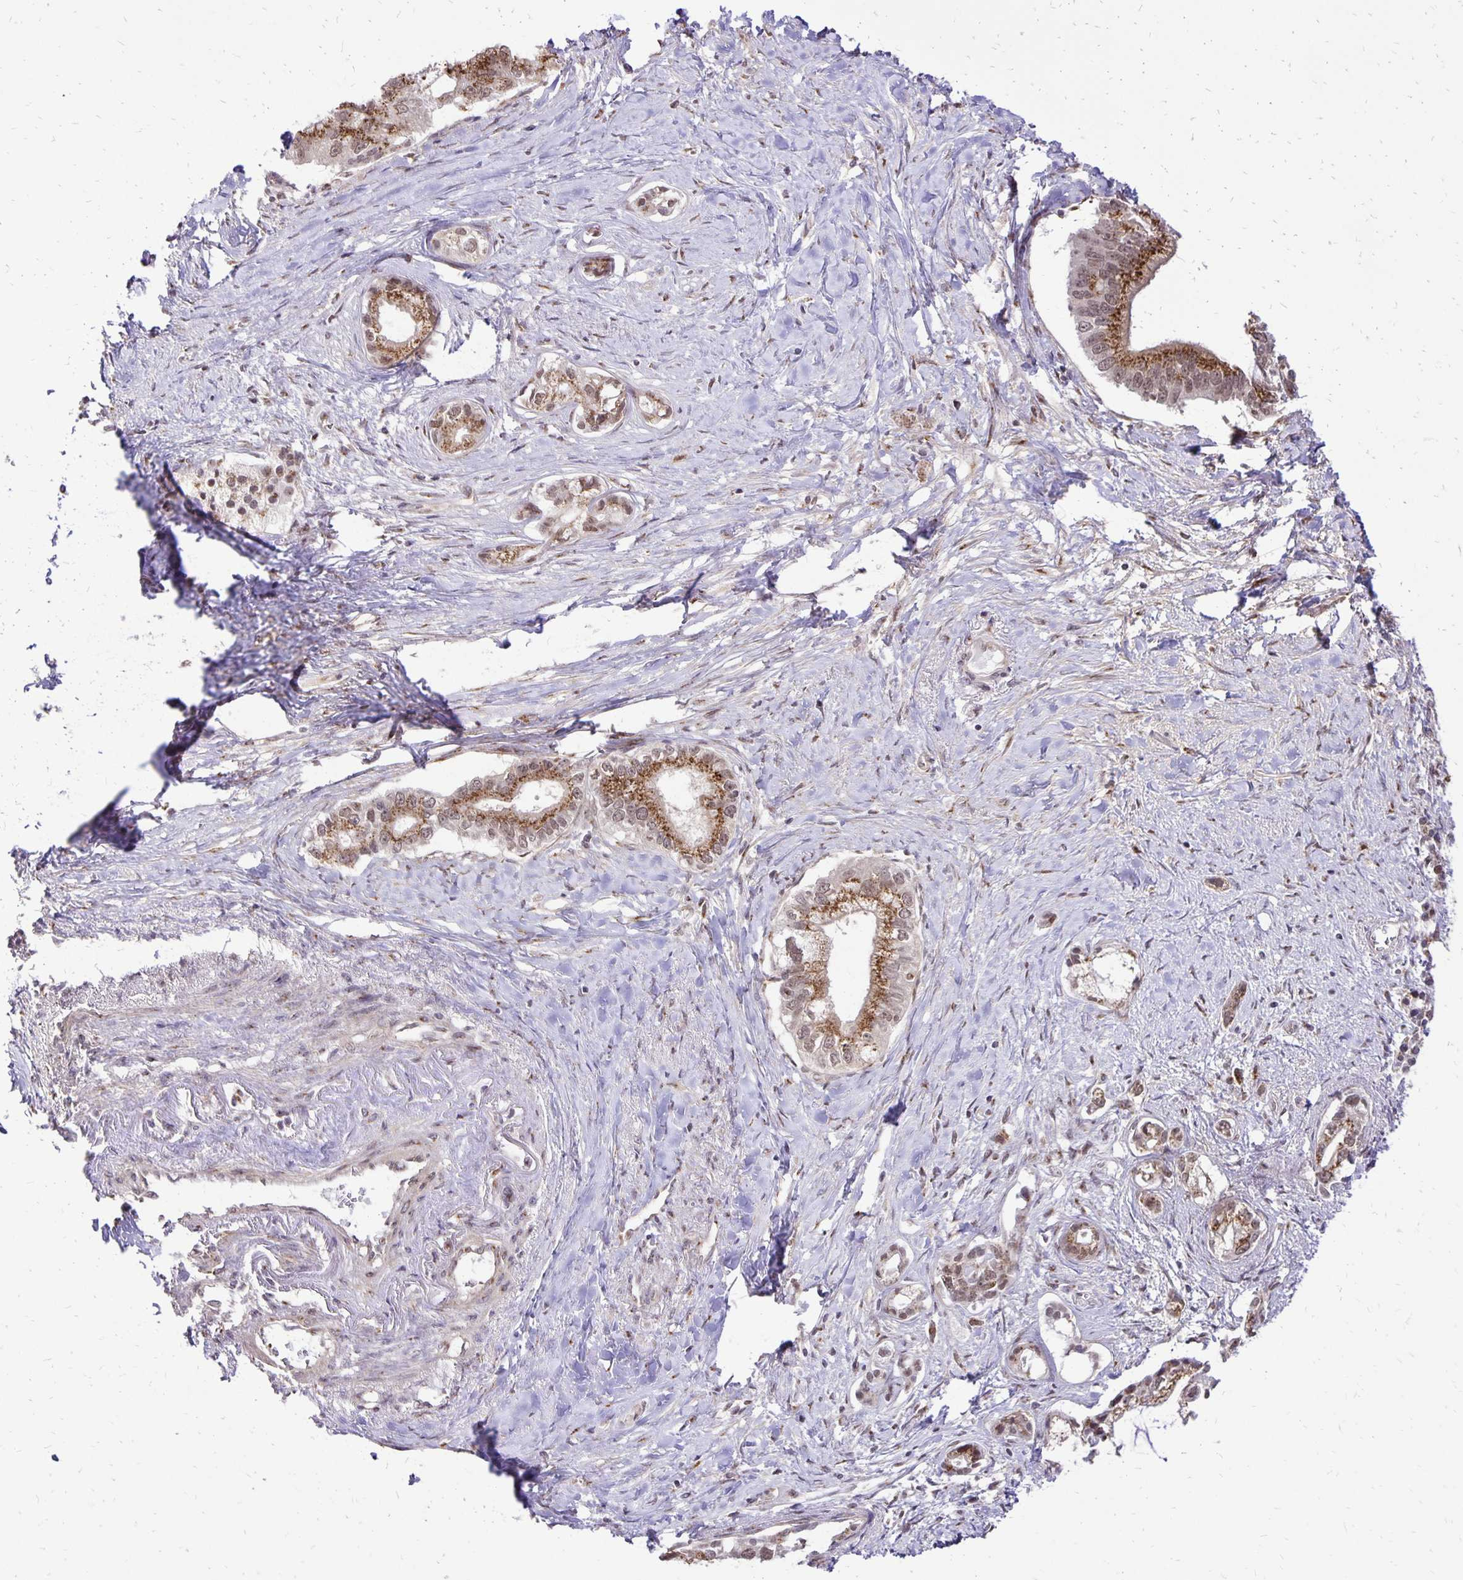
{"staining": {"intensity": "strong", "quantity": "25%-75%", "location": "cytoplasmic/membranous"}, "tissue": "pancreatic cancer", "cell_type": "Tumor cells", "image_type": "cancer", "snomed": [{"axis": "morphology", "description": "Adenocarcinoma, NOS"}, {"axis": "topography", "description": "Pancreas"}], "caption": "Human adenocarcinoma (pancreatic) stained for a protein (brown) shows strong cytoplasmic/membranous positive staining in about 25%-75% of tumor cells.", "gene": "GOLGA5", "patient": {"sex": "male", "age": 70}}